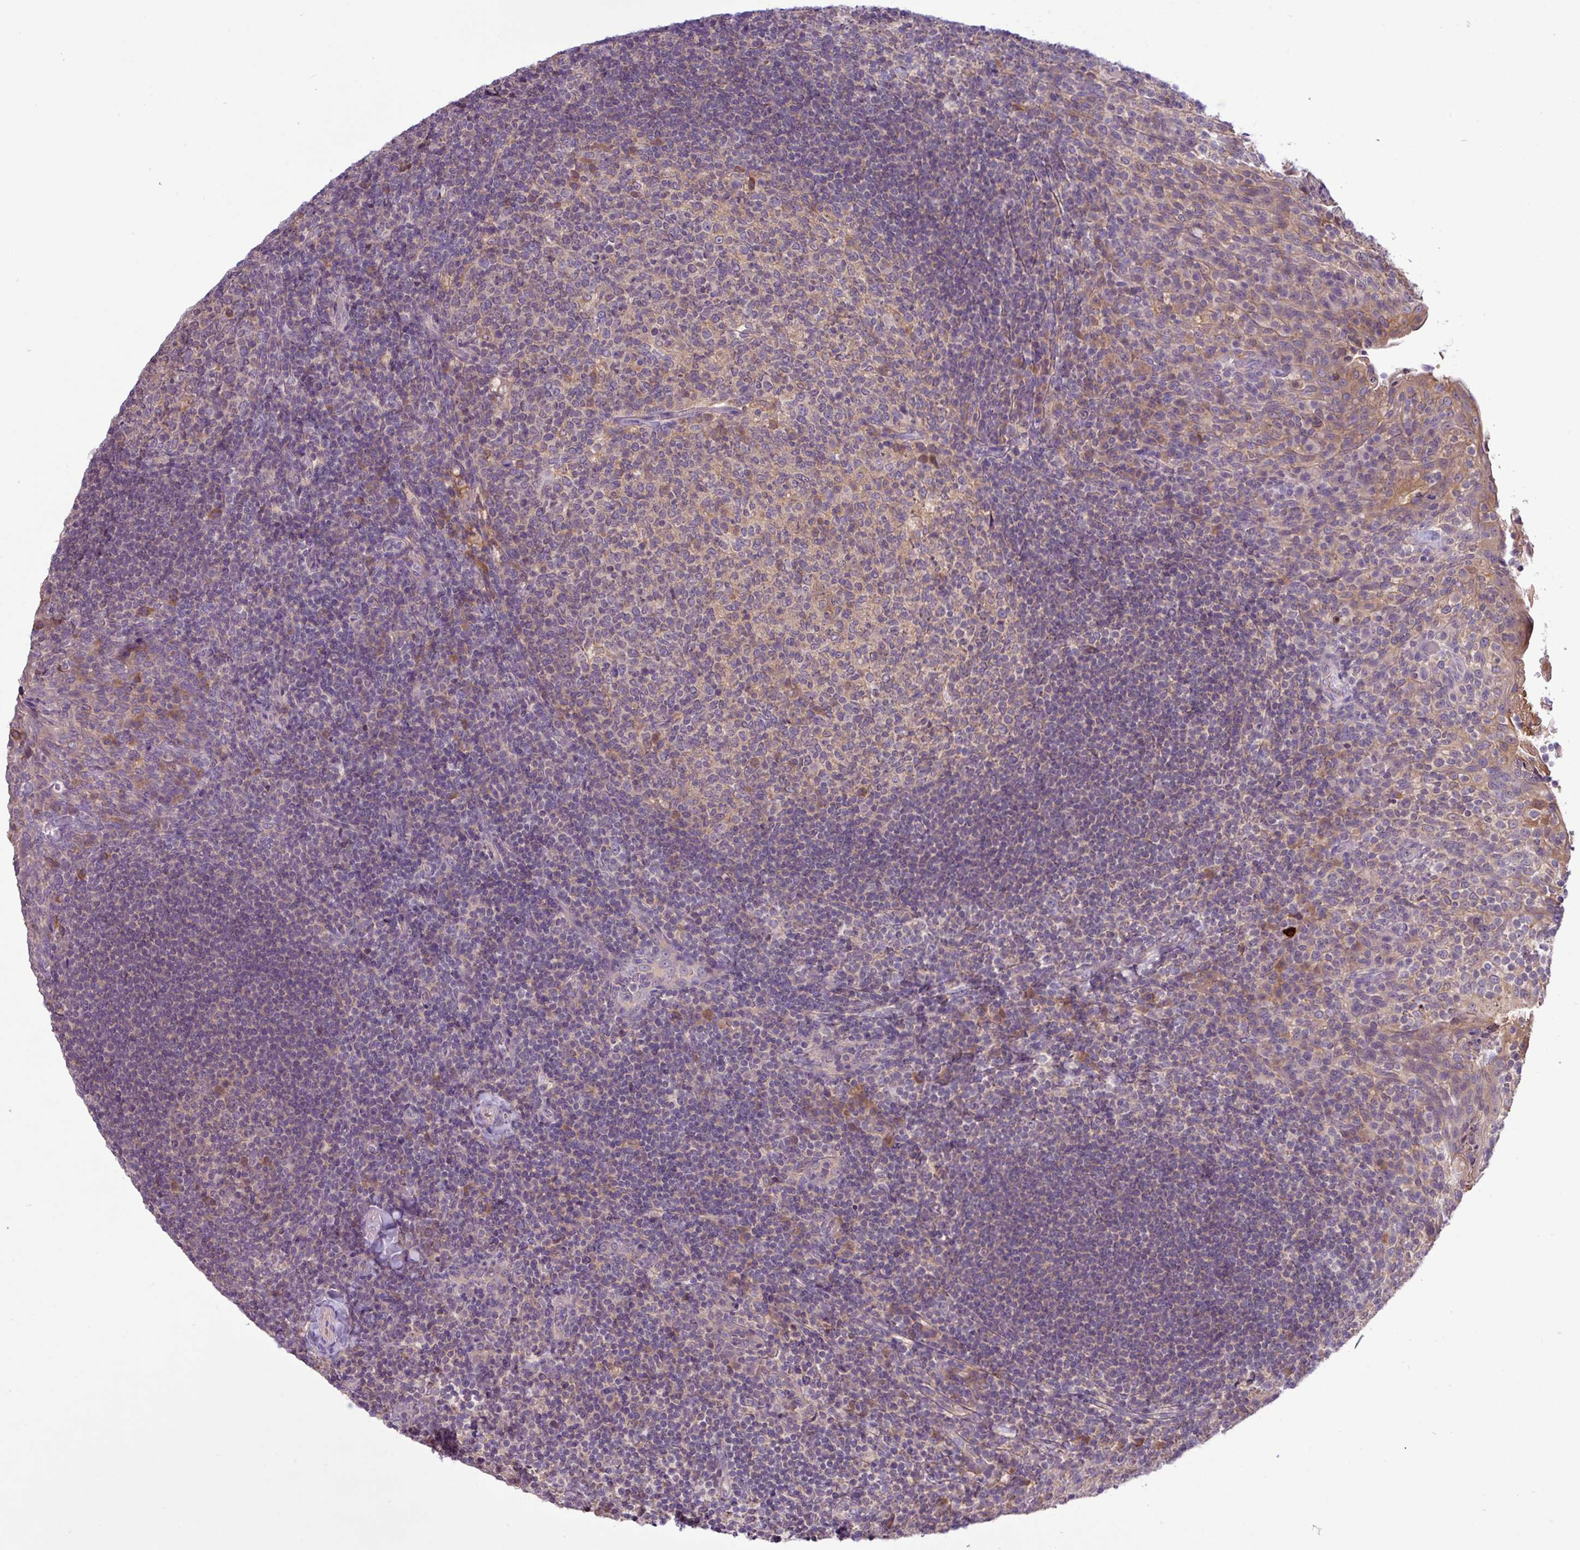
{"staining": {"intensity": "weak", "quantity": "<25%", "location": "cytoplasmic/membranous"}, "tissue": "tonsil", "cell_type": "Germinal center cells", "image_type": "normal", "snomed": [{"axis": "morphology", "description": "Normal tissue, NOS"}, {"axis": "topography", "description": "Tonsil"}], "caption": "The IHC histopathology image has no significant staining in germinal center cells of tonsil. (Brightfield microscopy of DAB (3,3'-diaminobenzidine) immunohistochemistry at high magnification).", "gene": "TMEM62", "patient": {"sex": "female", "age": 10}}